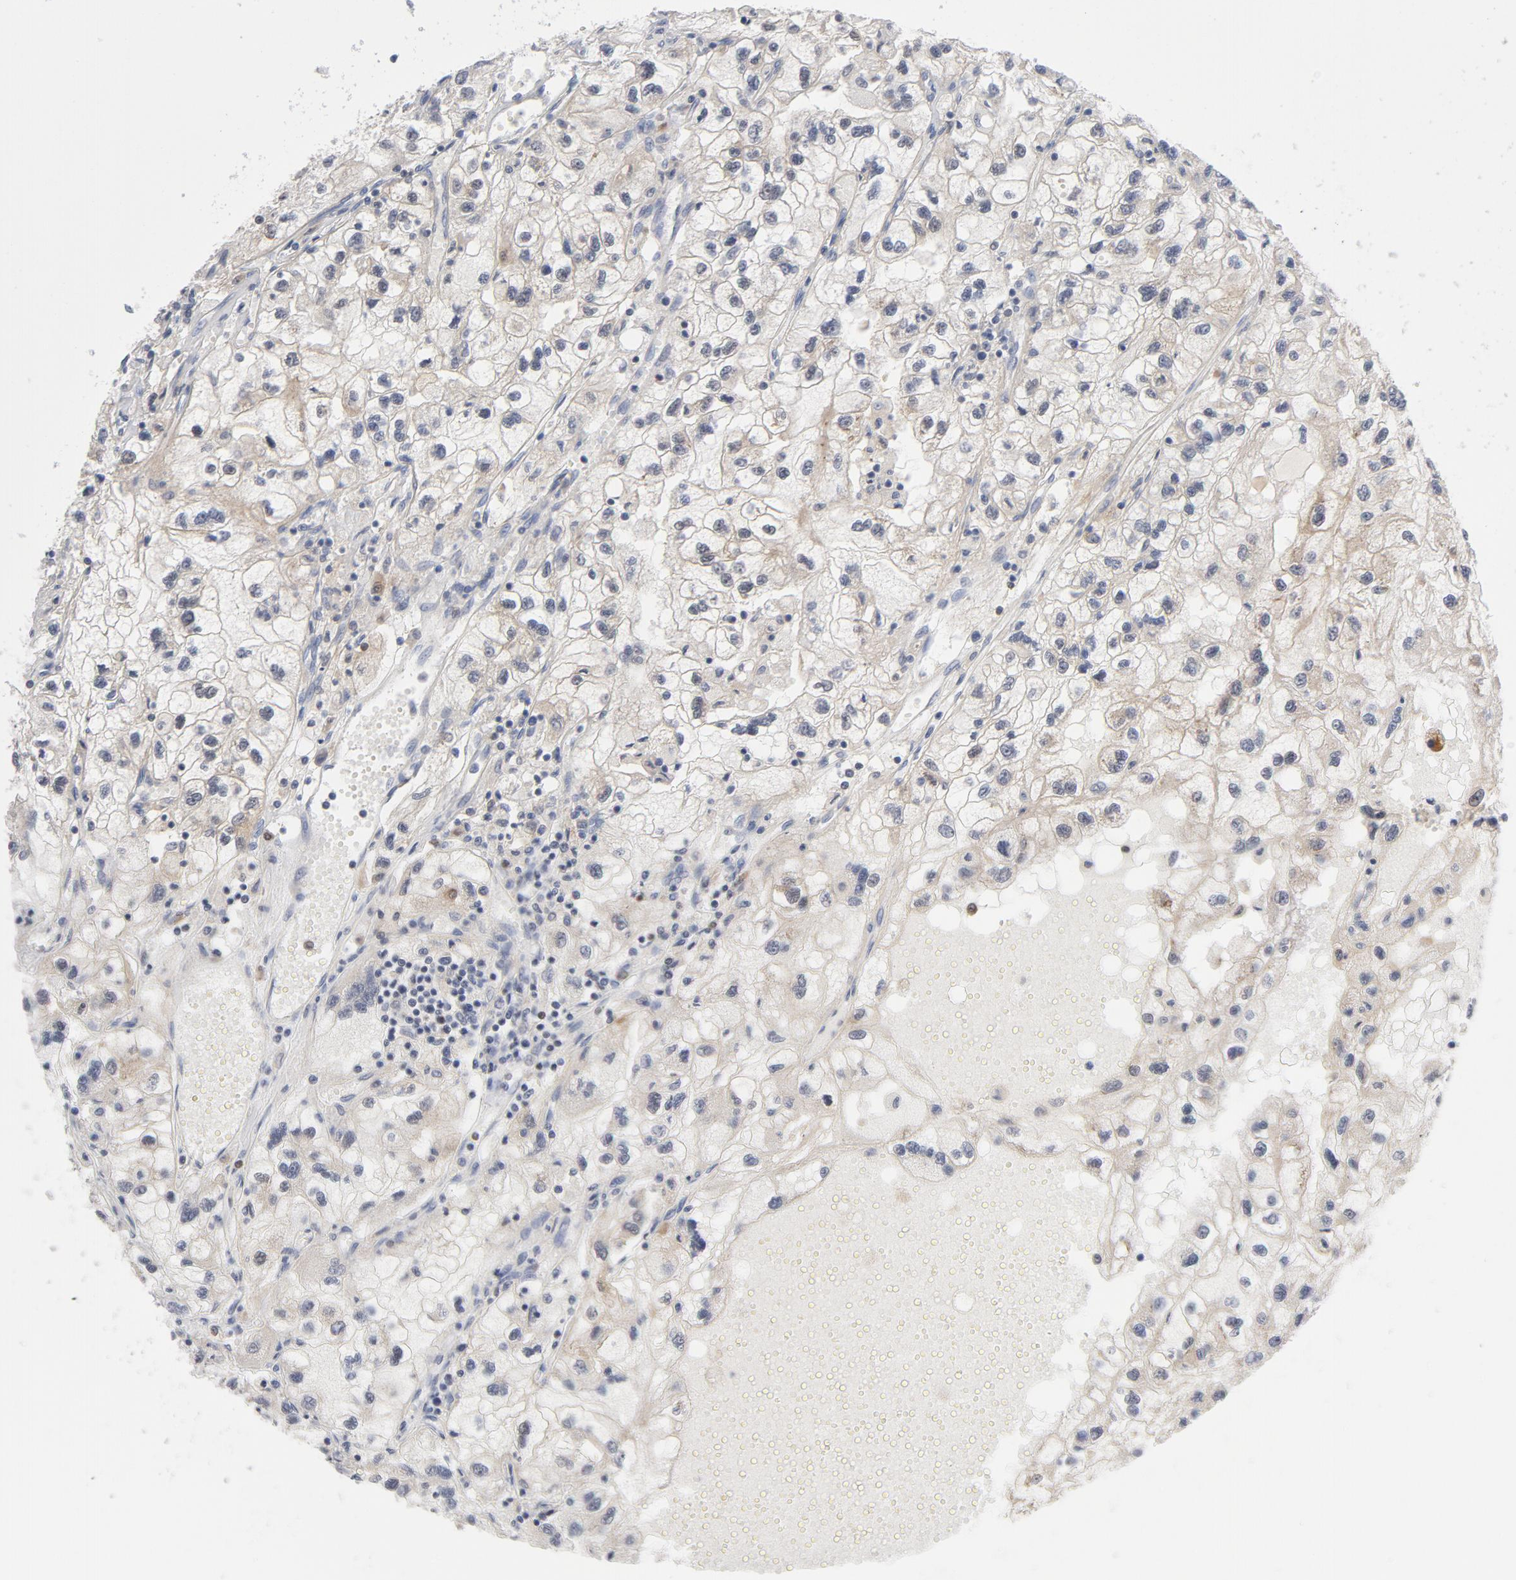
{"staining": {"intensity": "weak", "quantity": "25%-75%", "location": "cytoplasmic/membranous"}, "tissue": "renal cancer", "cell_type": "Tumor cells", "image_type": "cancer", "snomed": [{"axis": "morphology", "description": "Normal tissue, NOS"}, {"axis": "morphology", "description": "Adenocarcinoma, NOS"}, {"axis": "topography", "description": "Kidney"}], "caption": "Adenocarcinoma (renal) stained with immunohistochemistry (IHC) demonstrates weak cytoplasmic/membranous positivity in approximately 25%-75% of tumor cells. Using DAB (3,3'-diaminobenzidine) (brown) and hematoxylin (blue) stains, captured at high magnification using brightfield microscopy.", "gene": "TRADD", "patient": {"sex": "male", "age": 71}}